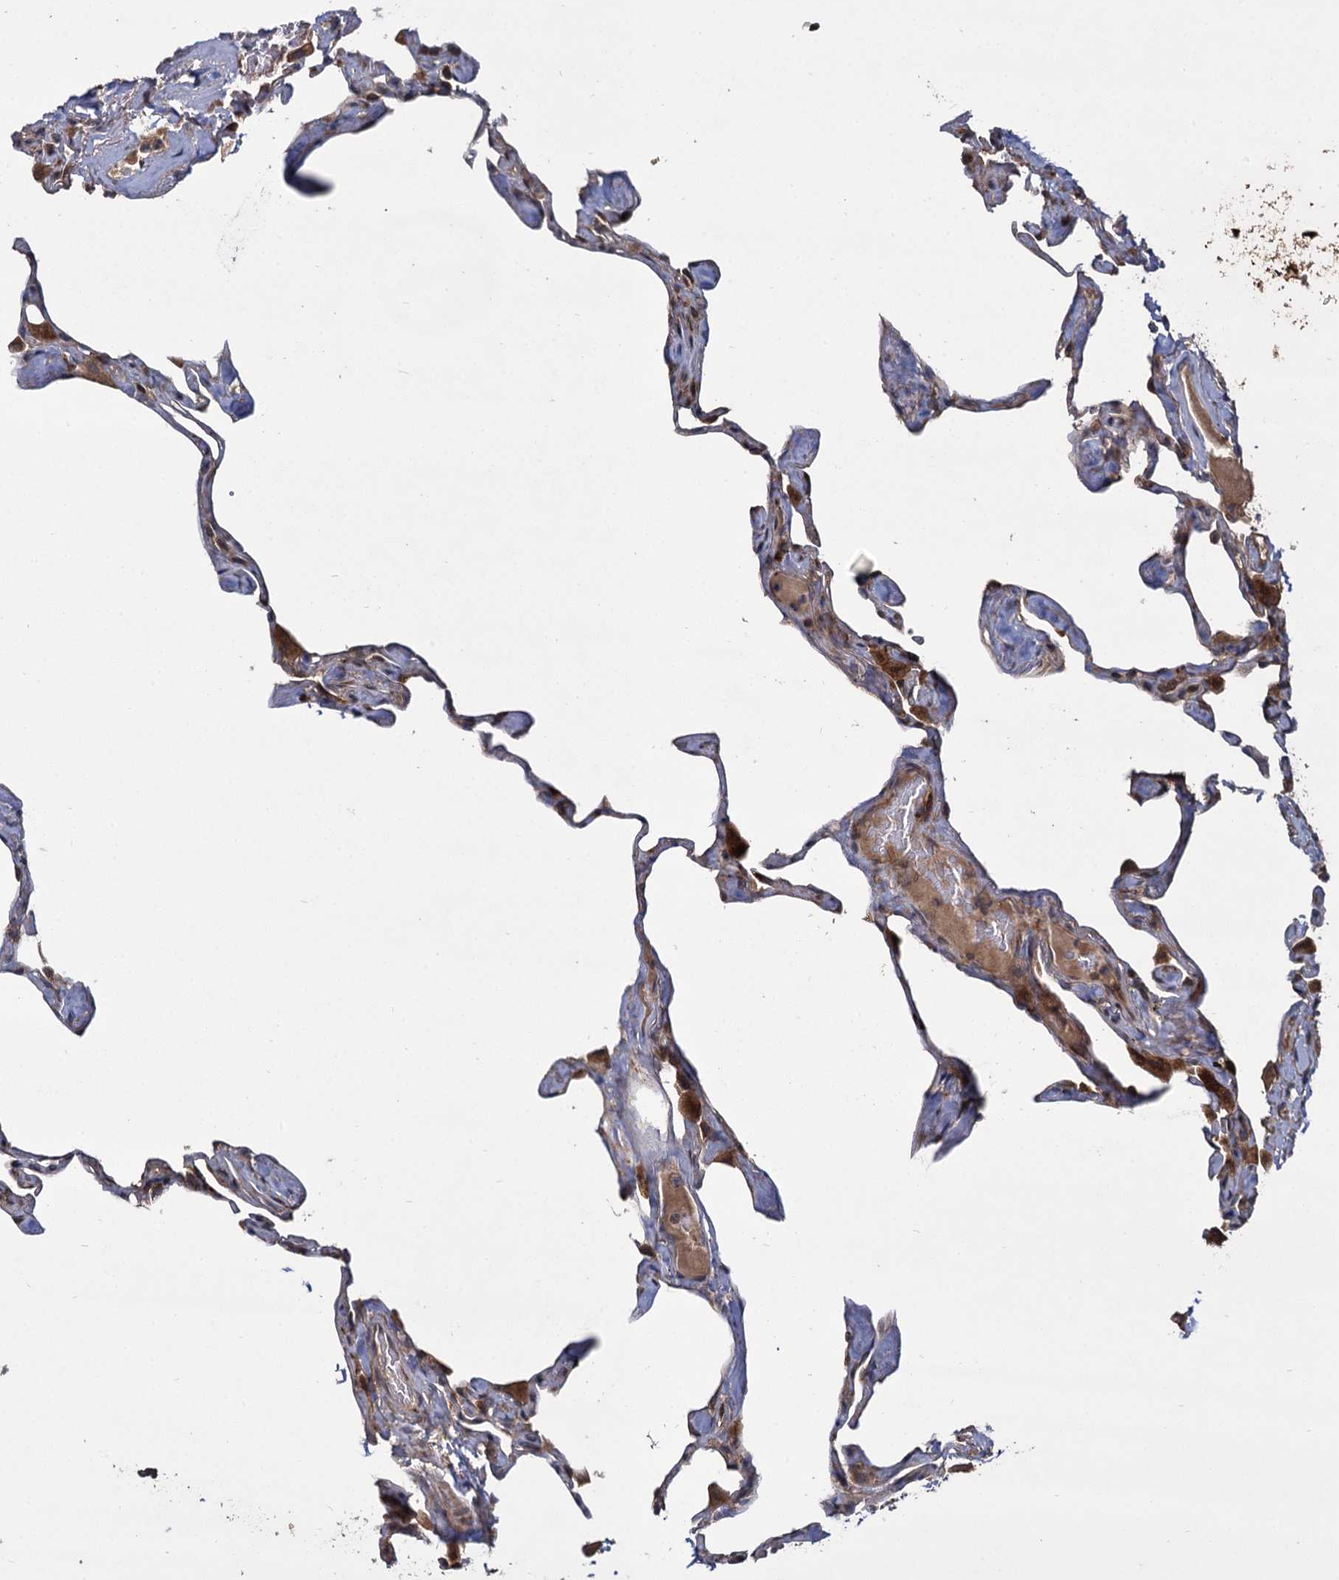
{"staining": {"intensity": "moderate", "quantity": "<25%", "location": "cytoplasmic/membranous"}, "tissue": "lung", "cell_type": "Alveolar cells", "image_type": "normal", "snomed": [{"axis": "morphology", "description": "Normal tissue, NOS"}, {"axis": "topography", "description": "Lung"}], "caption": "Approximately <25% of alveolar cells in unremarkable lung show moderate cytoplasmic/membranous protein staining as visualized by brown immunohistochemical staining.", "gene": "INPPL1", "patient": {"sex": "male", "age": 65}}